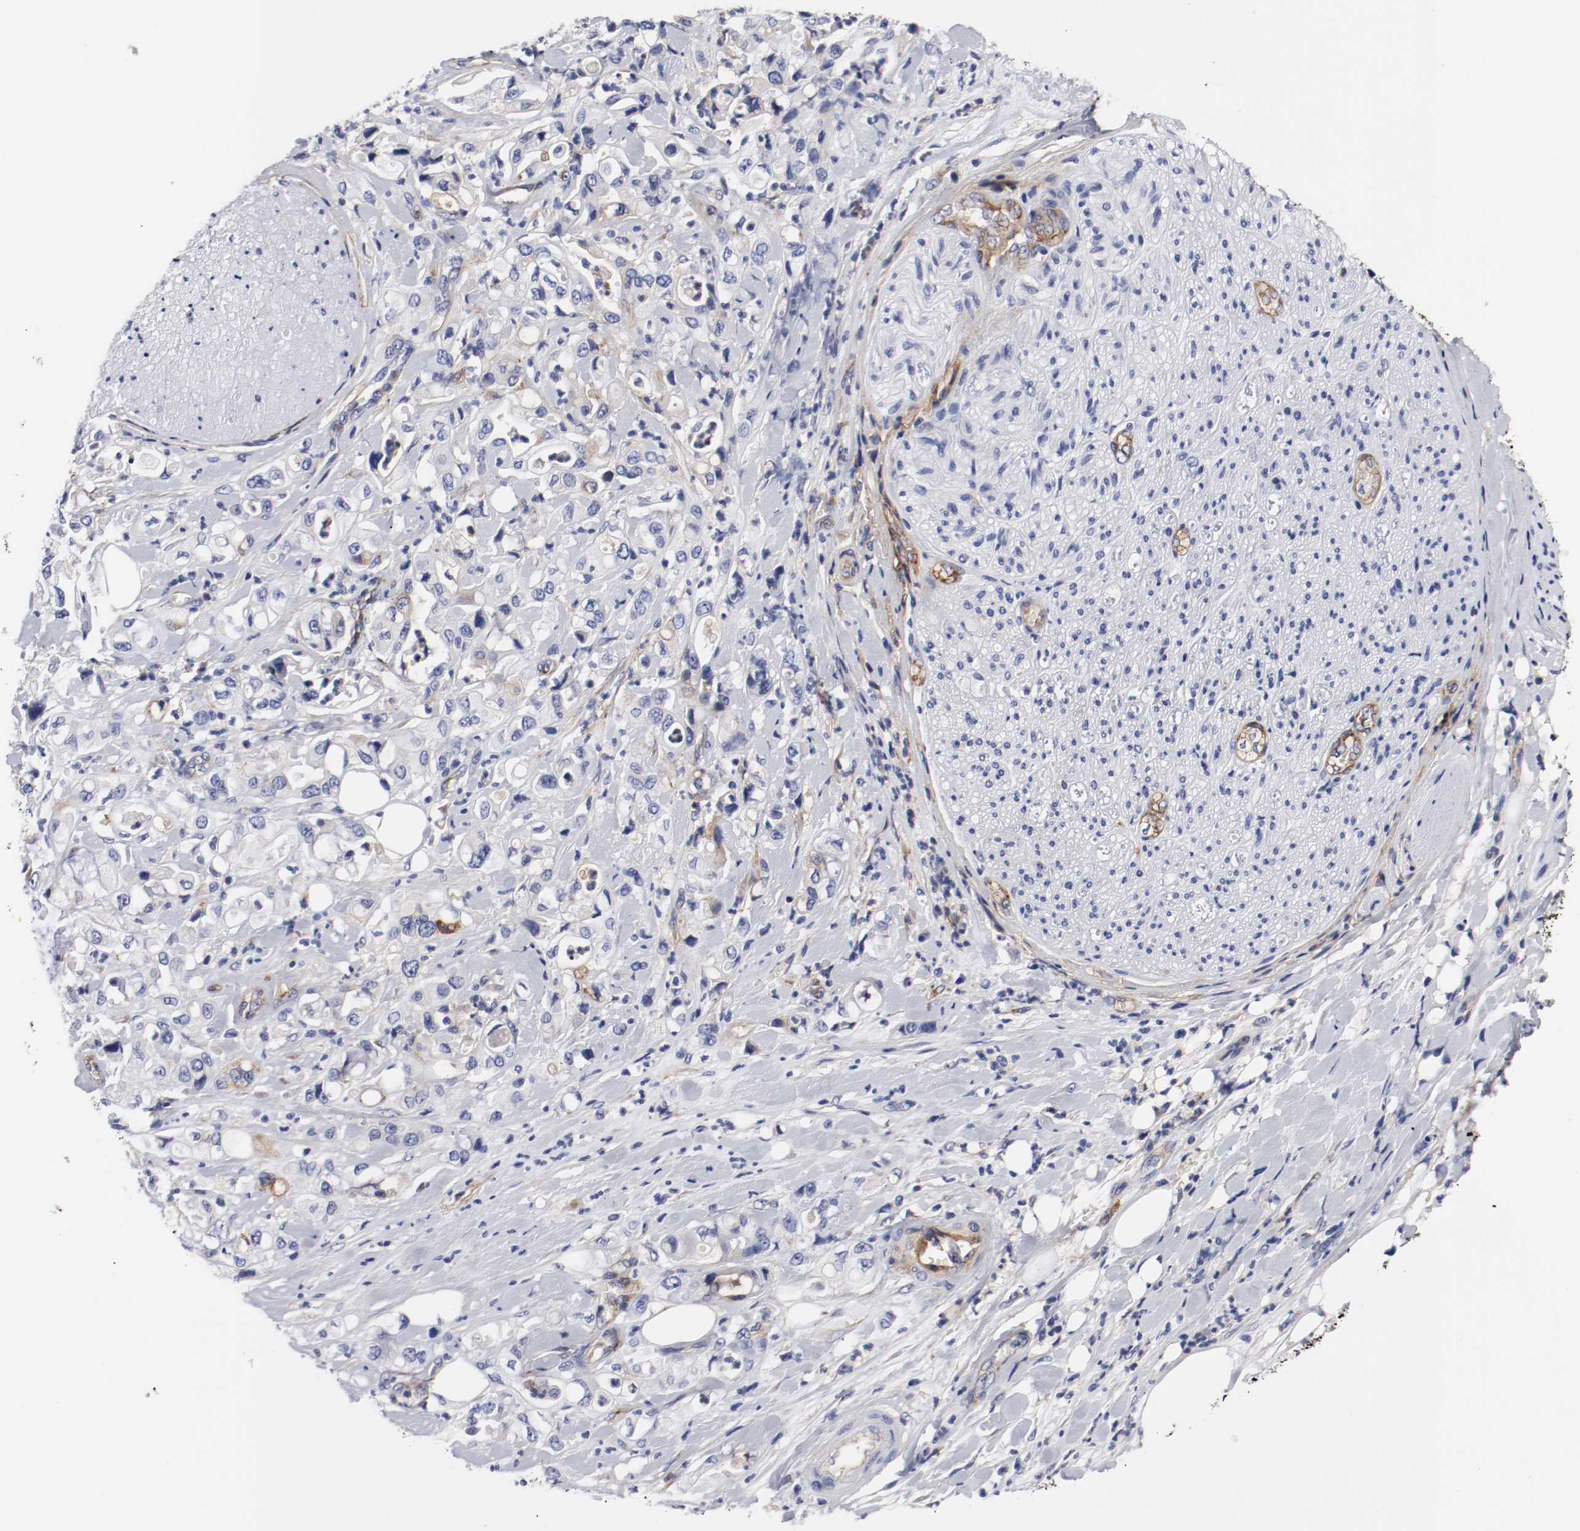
{"staining": {"intensity": "weak", "quantity": "<25%", "location": "cytoplasmic/membranous"}, "tissue": "pancreatic cancer", "cell_type": "Tumor cells", "image_type": "cancer", "snomed": [{"axis": "morphology", "description": "Adenocarcinoma, NOS"}, {"axis": "topography", "description": "Pancreas"}], "caption": "High magnification brightfield microscopy of pancreatic adenocarcinoma stained with DAB (brown) and counterstained with hematoxylin (blue): tumor cells show no significant expression.", "gene": "IFITM1", "patient": {"sex": "male", "age": 70}}